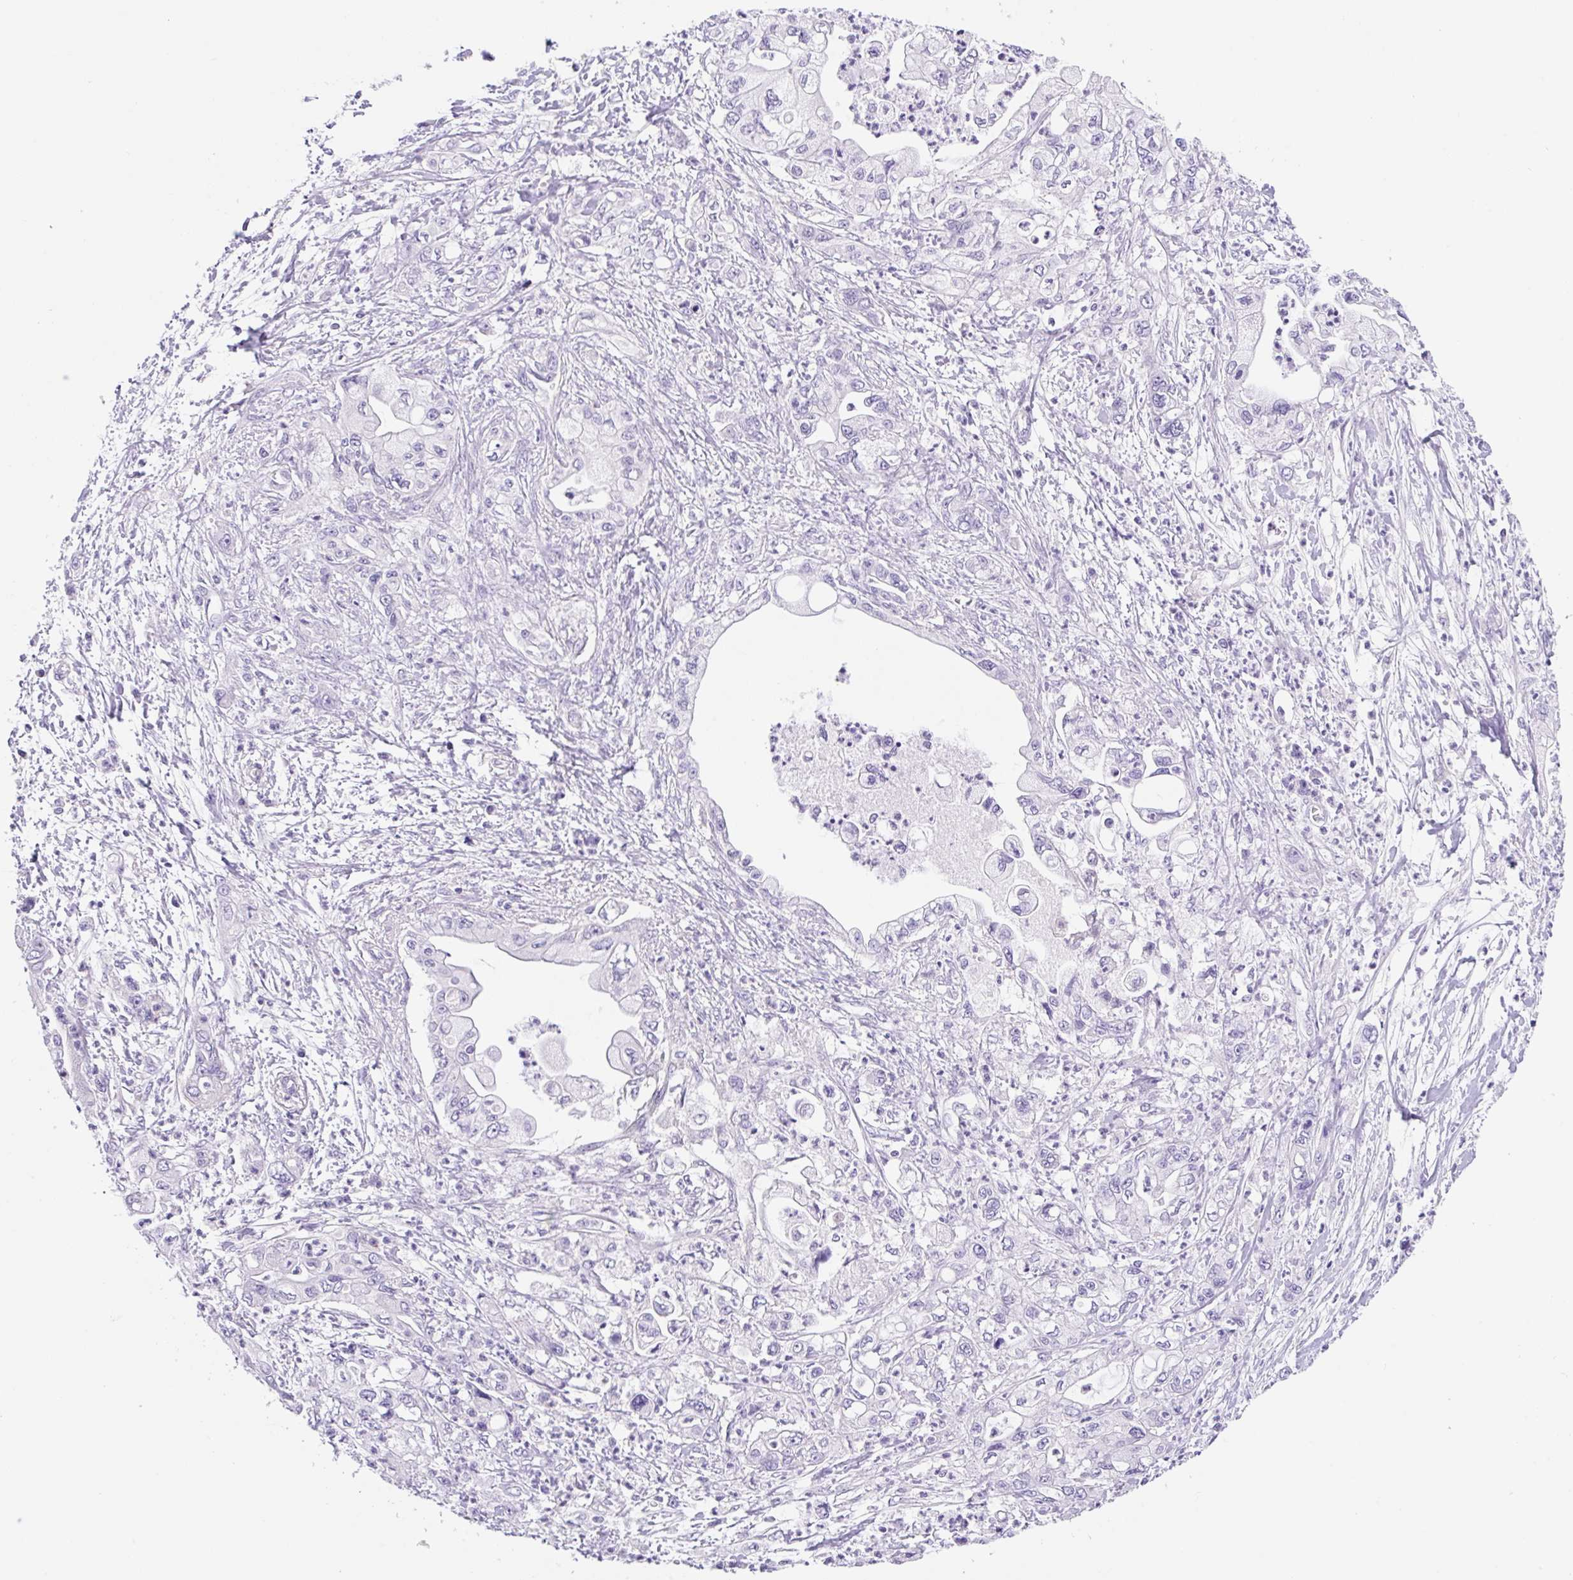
{"staining": {"intensity": "negative", "quantity": "none", "location": "none"}, "tissue": "pancreatic cancer", "cell_type": "Tumor cells", "image_type": "cancer", "snomed": [{"axis": "morphology", "description": "Adenocarcinoma, NOS"}, {"axis": "topography", "description": "Pancreas"}], "caption": "Immunohistochemistry (IHC) of human pancreatic adenocarcinoma reveals no positivity in tumor cells.", "gene": "CAMK2B", "patient": {"sex": "male", "age": 61}}